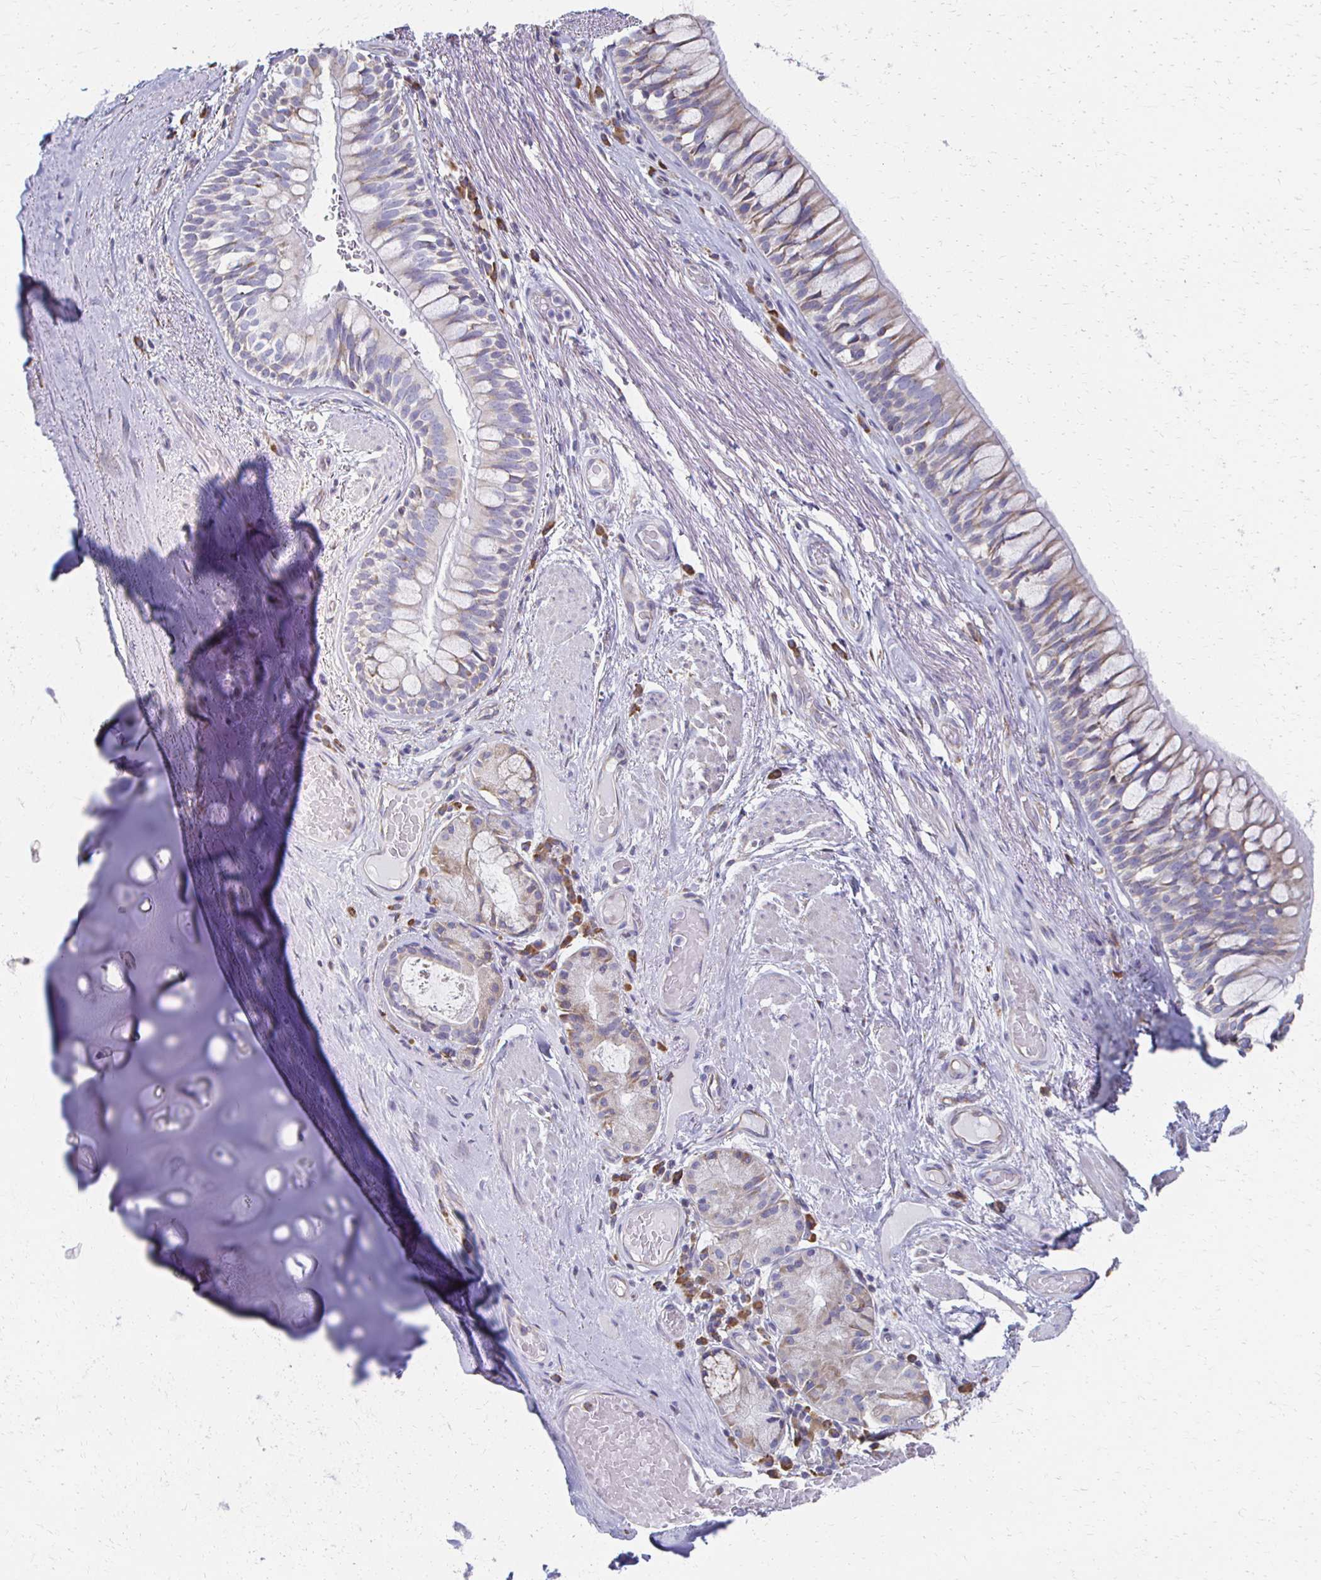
{"staining": {"intensity": "negative", "quantity": "none", "location": "none"}, "tissue": "adipose tissue", "cell_type": "Adipocytes", "image_type": "normal", "snomed": [{"axis": "morphology", "description": "Normal tissue, NOS"}, {"axis": "topography", "description": "Cartilage tissue"}, {"axis": "topography", "description": "Bronchus"}], "caption": "High magnification brightfield microscopy of benign adipose tissue stained with DAB (3,3'-diaminobenzidine) (brown) and counterstained with hematoxylin (blue): adipocytes show no significant staining. (DAB immunohistochemistry visualized using brightfield microscopy, high magnification).", "gene": "ATP1A3", "patient": {"sex": "male", "age": 64}}